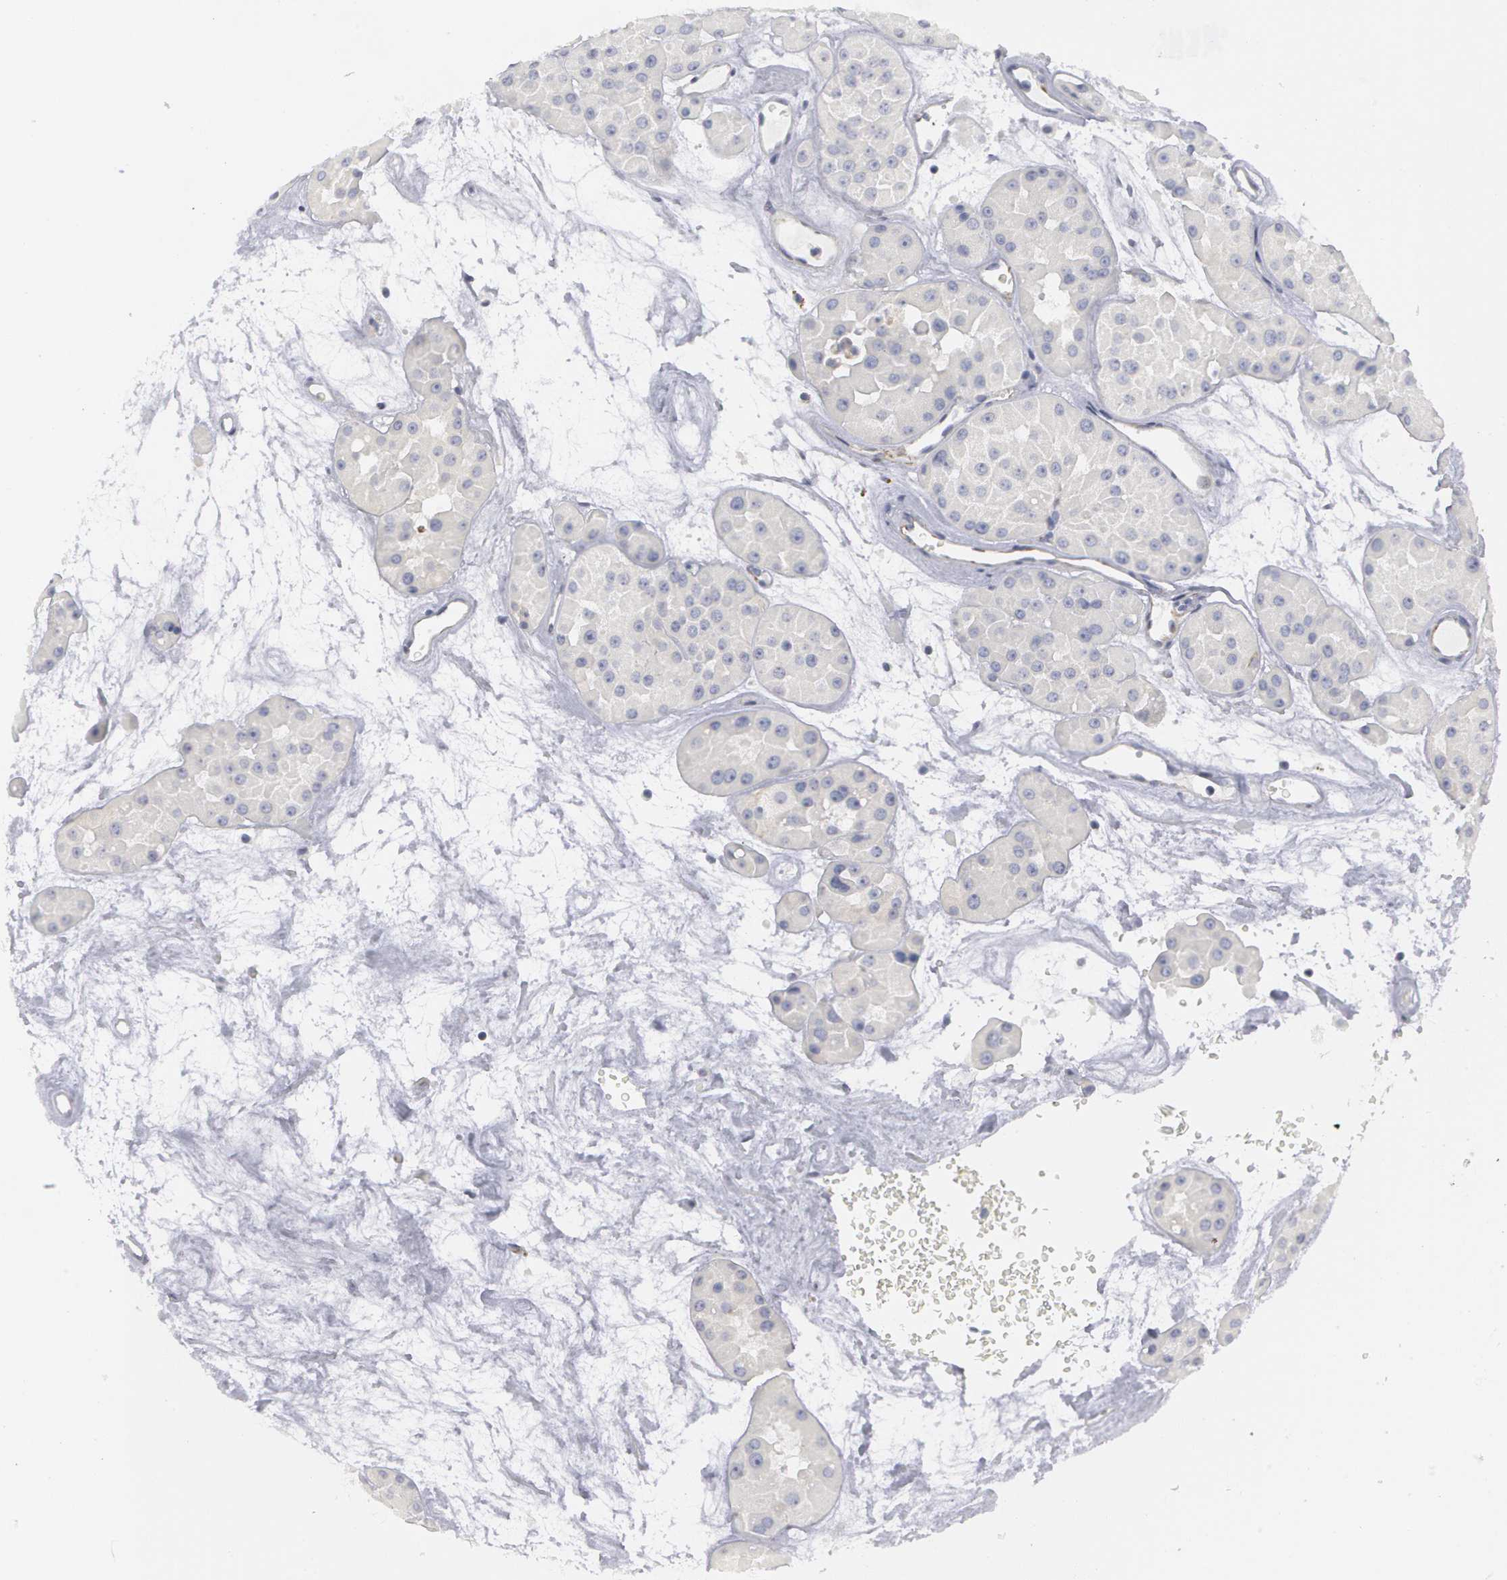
{"staining": {"intensity": "negative", "quantity": "none", "location": "none"}, "tissue": "renal cancer", "cell_type": "Tumor cells", "image_type": "cancer", "snomed": [{"axis": "morphology", "description": "Adenocarcinoma, uncertain malignant potential"}, {"axis": "topography", "description": "Kidney"}], "caption": "This is an immunohistochemistry micrograph of human renal cancer (adenocarcinoma,  uncertain malignant potential). There is no positivity in tumor cells.", "gene": "SMC1B", "patient": {"sex": "male", "age": 63}}